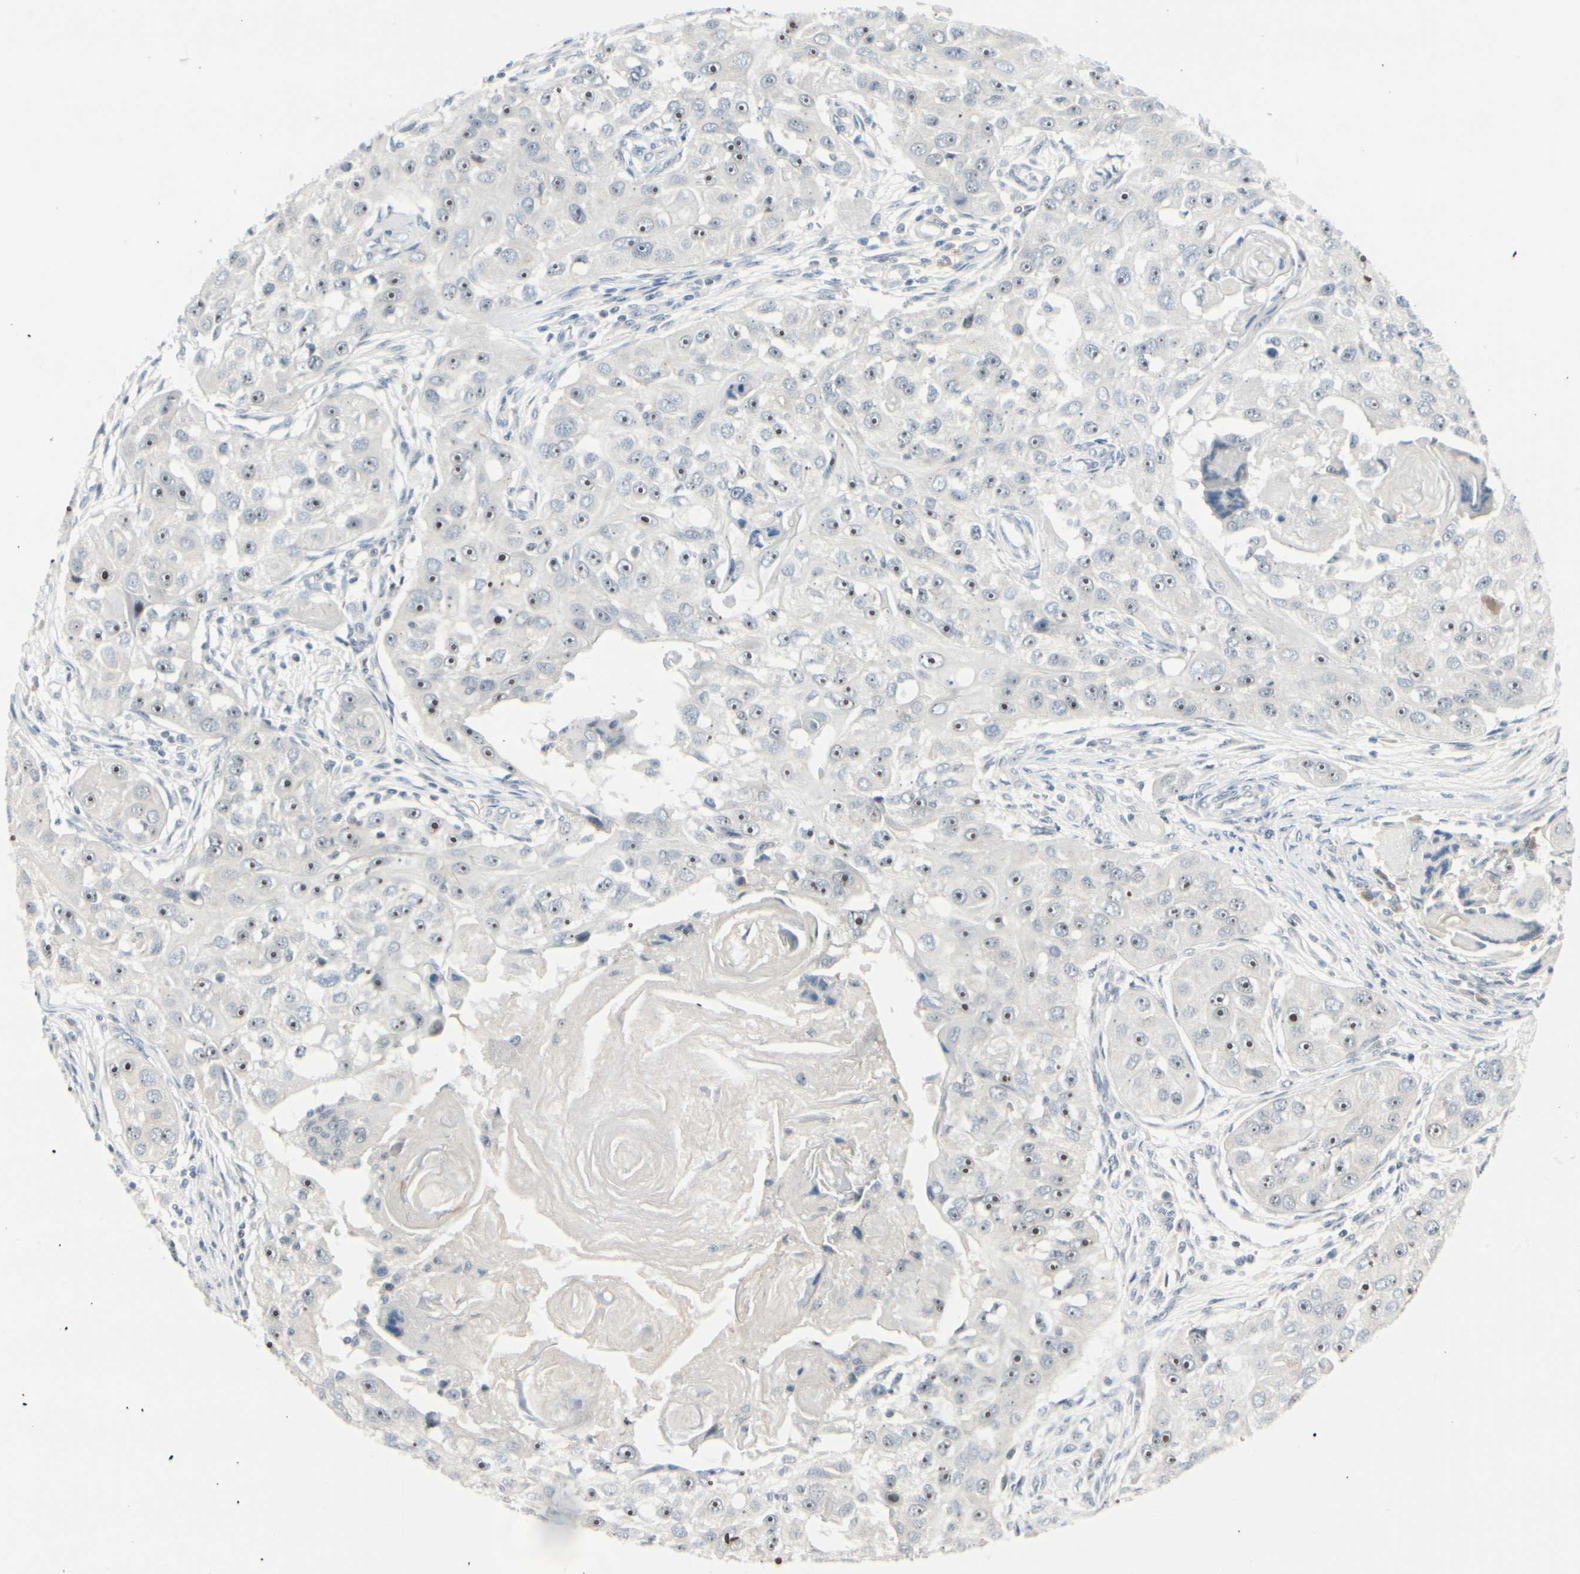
{"staining": {"intensity": "moderate", "quantity": "25%-75%", "location": "nuclear"}, "tissue": "head and neck cancer", "cell_type": "Tumor cells", "image_type": "cancer", "snomed": [{"axis": "morphology", "description": "Normal tissue, NOS"}, {"axis": "morphology", "description": "Squamous cell carcinoma, NOS"}, {"axis": "topography", "description": "Skeletal muscle"}, {"axis": "topography", "description": "Head-Neck"}], "caption": "The photomicrograph reveals immunohistochemical staining of head and neck squamous cell carcinoma. There is moderate nuclear staining is identified in about 25%-75% of tumor cells. (DAB (3,3'-diaminobenzidine) IHC with brightfield microscopy, high magnification).", "gene": "ZSCAN1", "patient": {"sex": "male", "age": 51}}